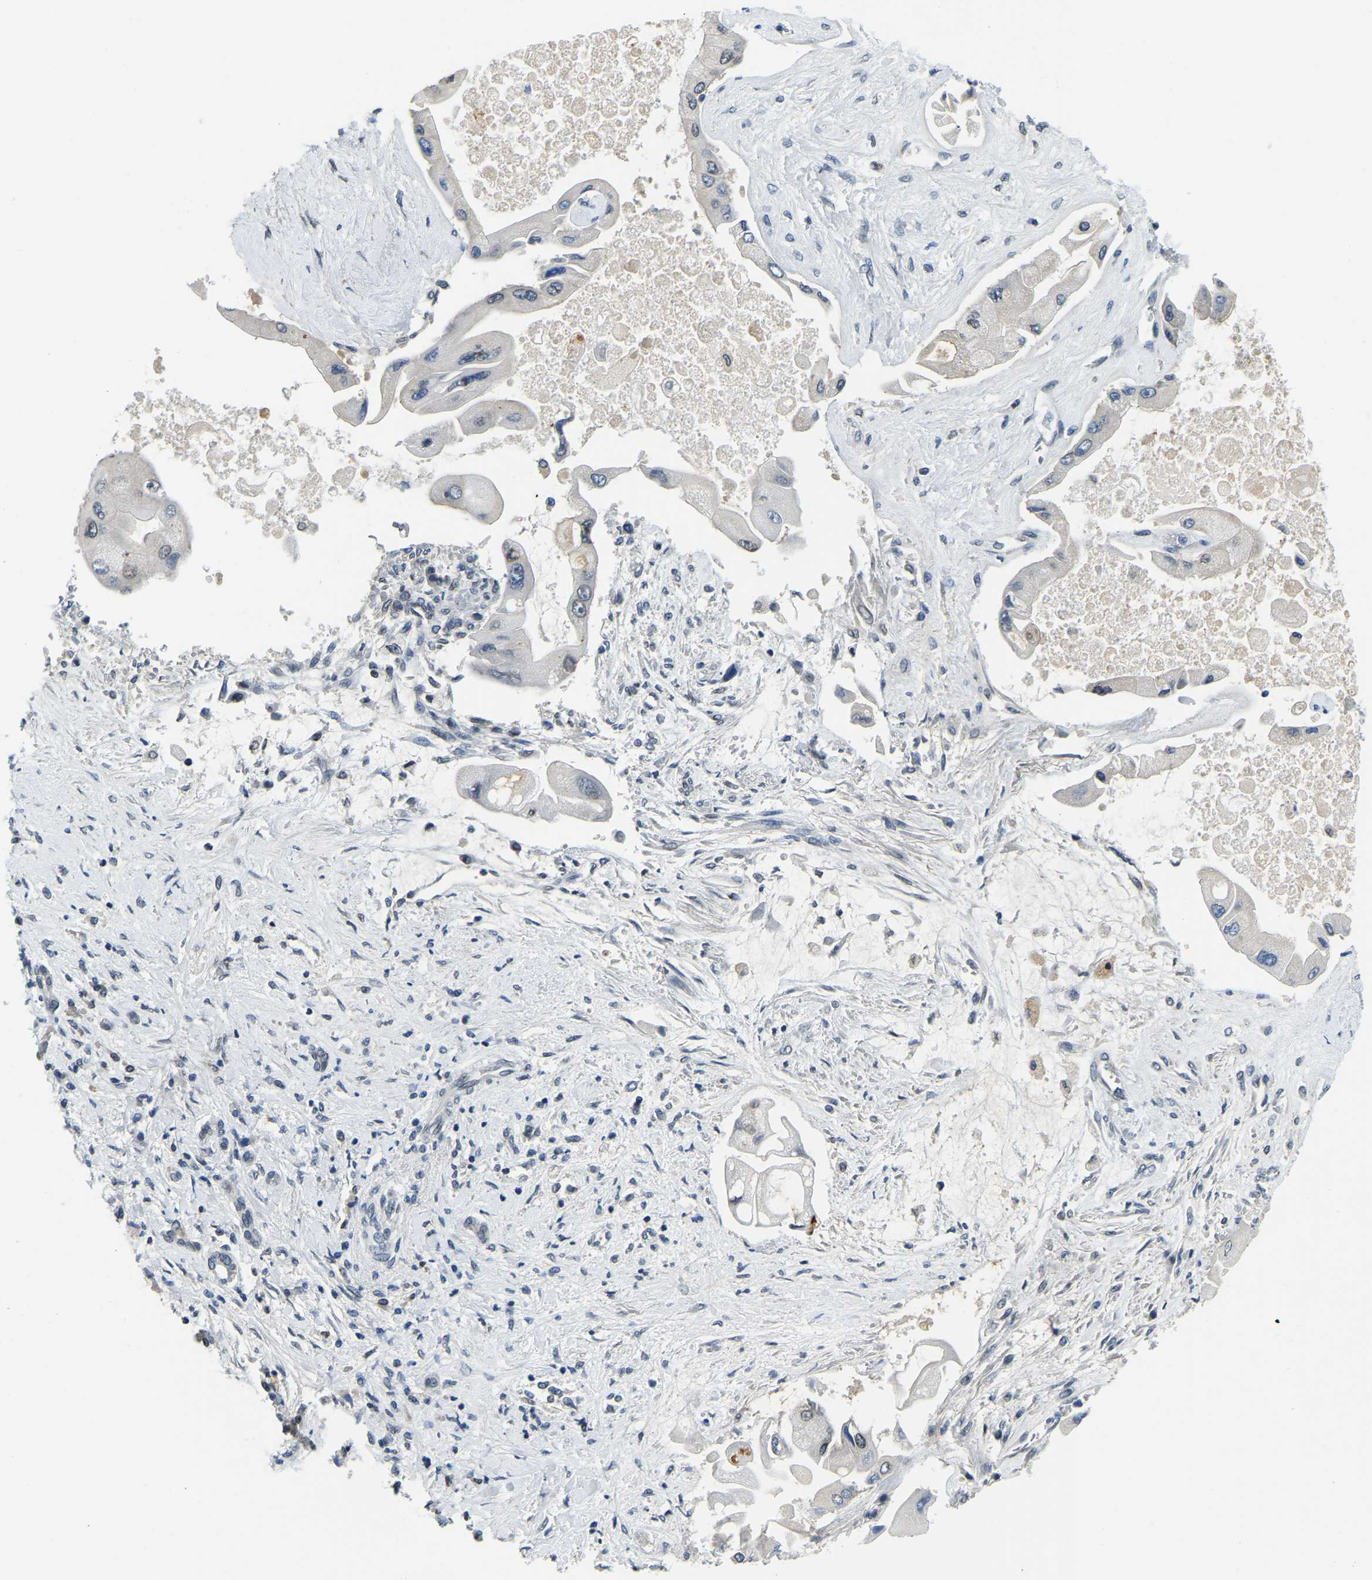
{"staining": {"intensity": "negative", "quantity": "none", "location": "none"}, "tissue": "liver cancer", "cell_type": "Tumor cells", "image_type": "cancer", "snomed": [{"axis": "morphology", "description": "Cholangiocarcinoma"}, {"axis": "topography", "description": "Liver"}], "caption": "Immunohistochemistry of human liver cancer (cholangiocarcinoma) reveals no expression in tumor cells. The staining was performed using DAB (3,3'-diaminobenzidine) to visualize the protein expression in brown, while the nuclei were stained in blue with hematoxylin (Magnification: 20x).", "gene": "RANBP2", "patient": {"sex": "male", "age": 50}}